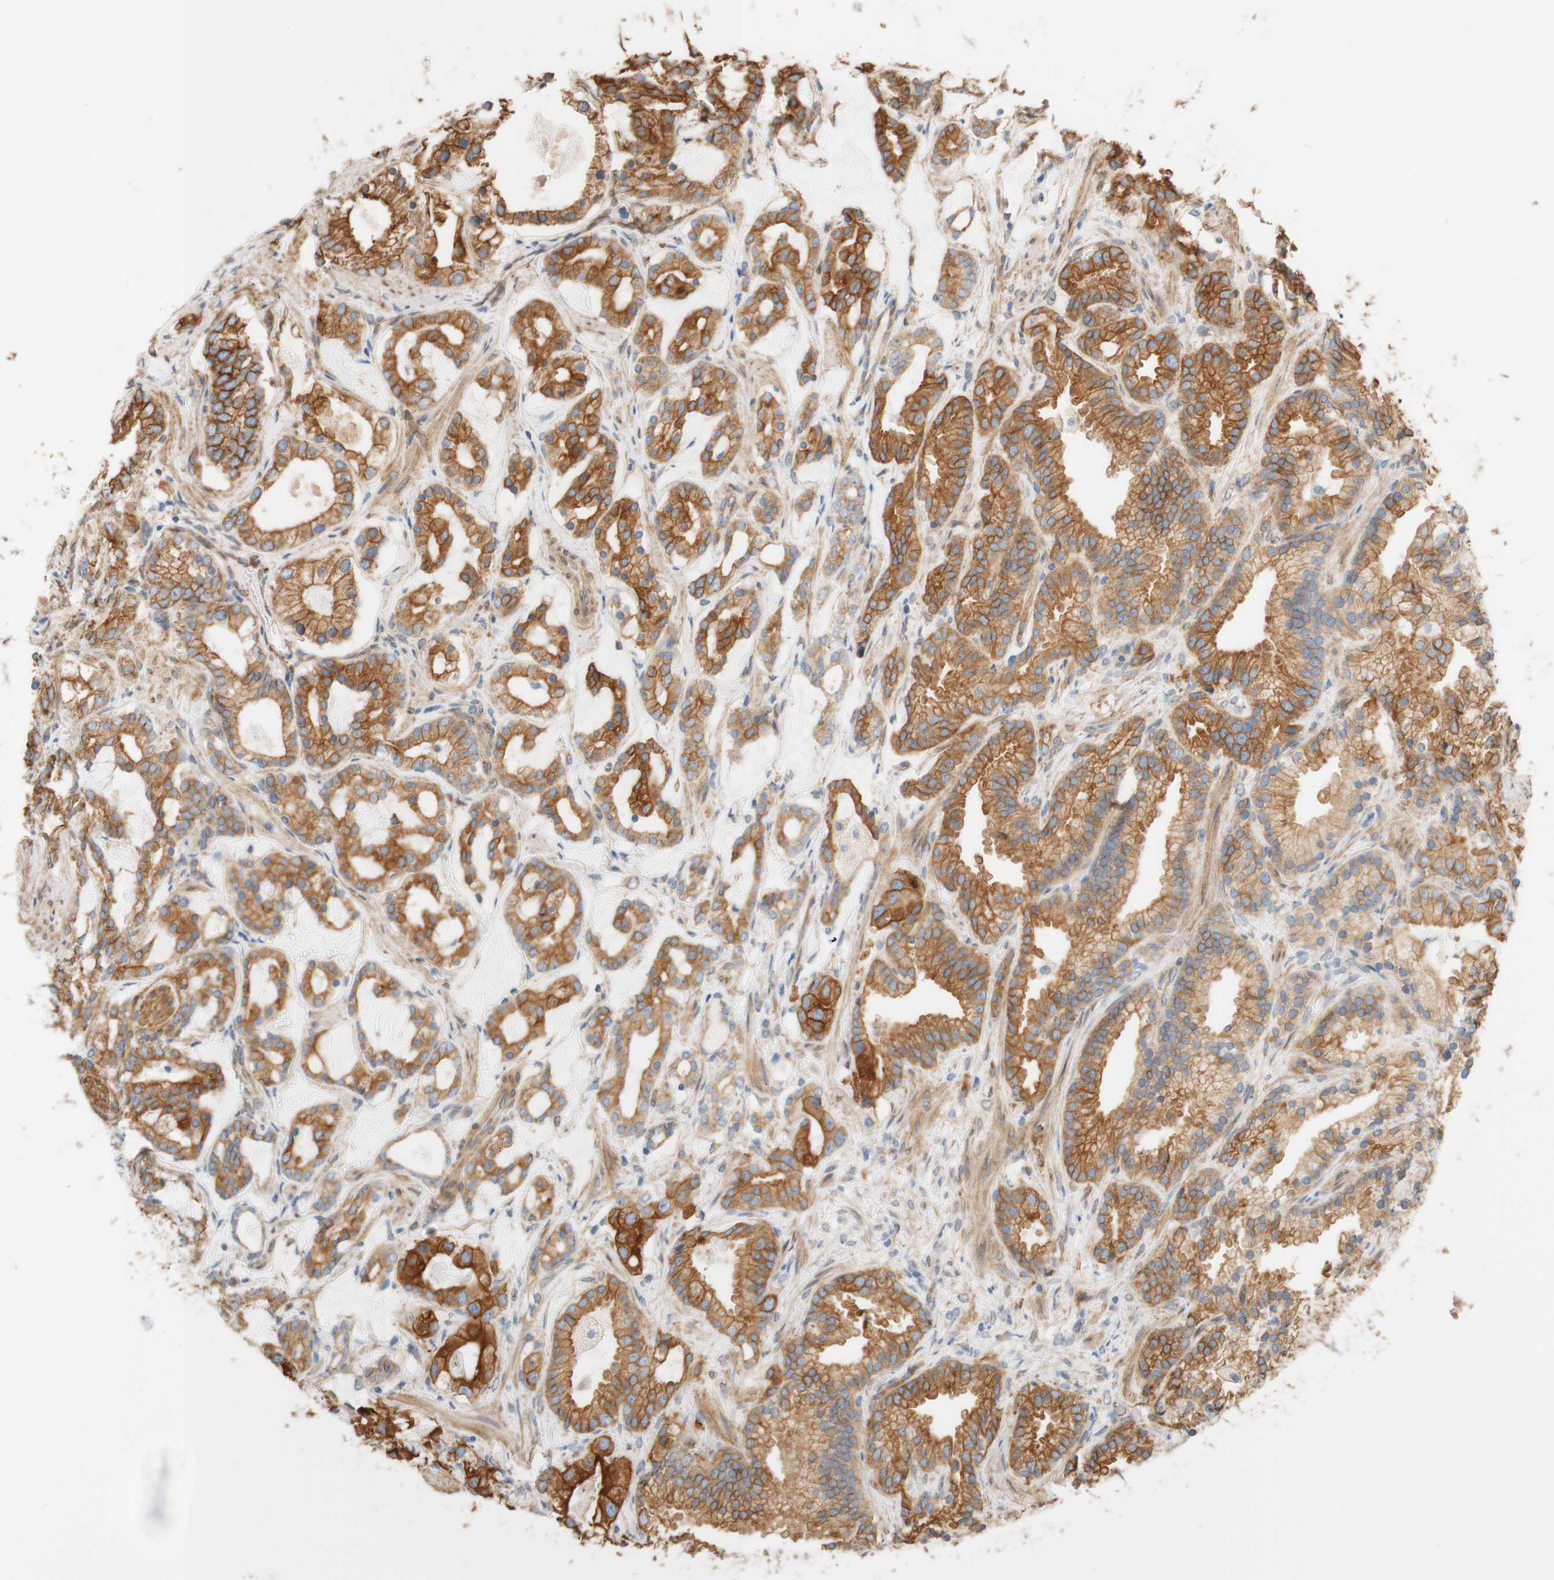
{"staining": {"intensity": "strong", "quantity": "25%-75%", "location": "cytoplasmic/membranous"}, "tissue": "prostate cancer", "cell_type": "Tumor cells", "image_type": "cancer", "snomed": [{"axis": "morphology", "description": "Adenocarcinoma, Low grade"}, {"axis": "topography", "description": "Prostate"}], "caption": "Immunohistochemistry of prostate cancer (low-grade adenocarcinoma) reveals high levels of strong cytoplasmic/membranous positivity in about 25%-75% of tumor cells.", "gene": "ENDOD1", "patient": {"sex": "male", "age": 59}}